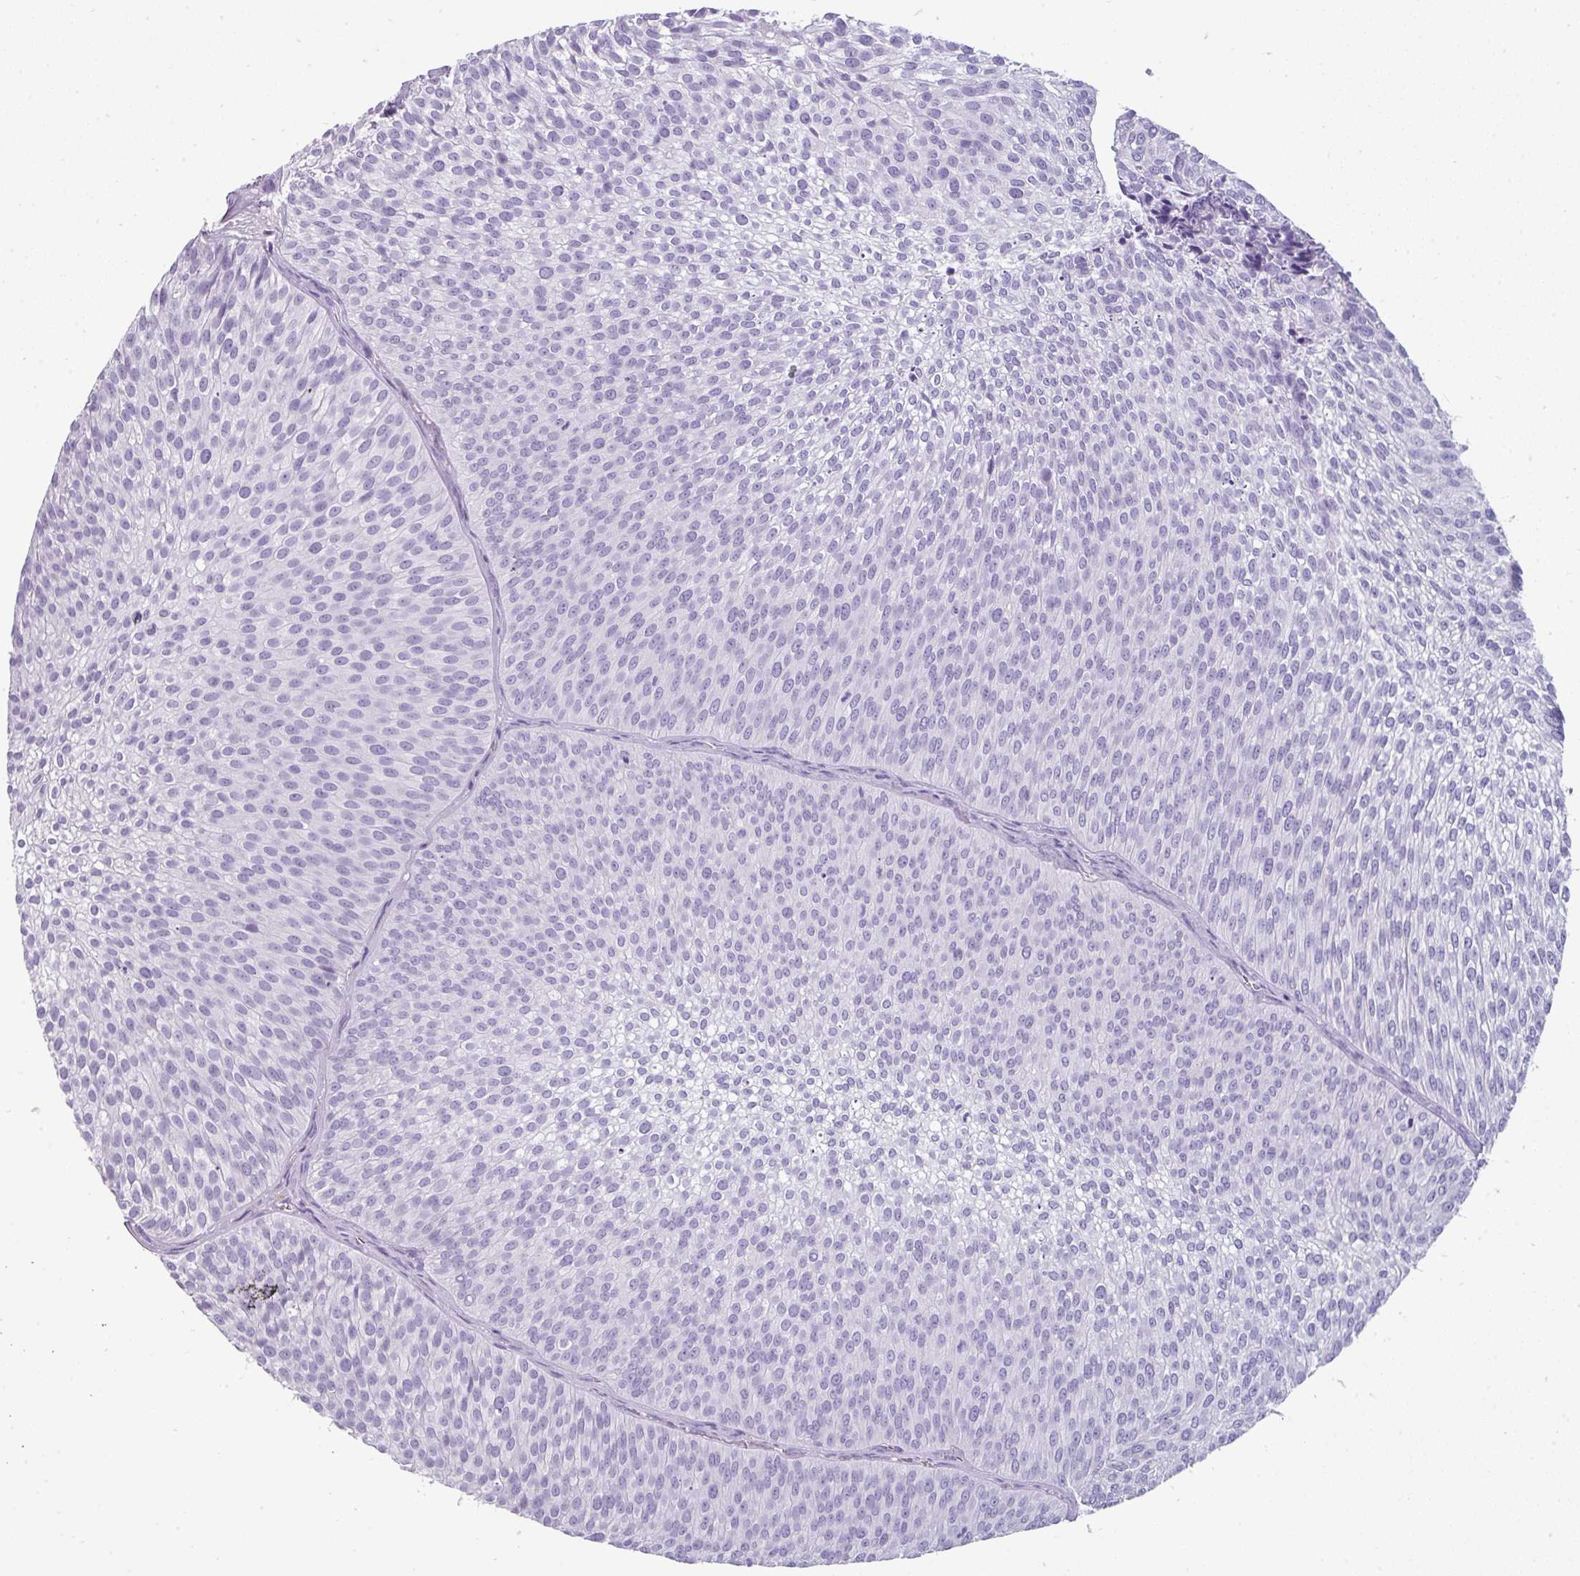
{"staining": {"intensity": "negative", "quantity": "none", "location": "none"}, "tissue": "urothelial cancer", "cell_type": "Tumor cells", "image_type": "cancer", "snomed": [{"axis": "morphology", "description": "Urothelial carcinoma, Low grade"}, {"axis": "topography", "description": "Urinary bladder"}], "caption": "This is an immunohistochemistry histopathology image of human low-grade urothelial carcinoma. There is no expression in tumor cells.", "gene": "CTSG", "patient": {"sex": "male", "age": 91}}